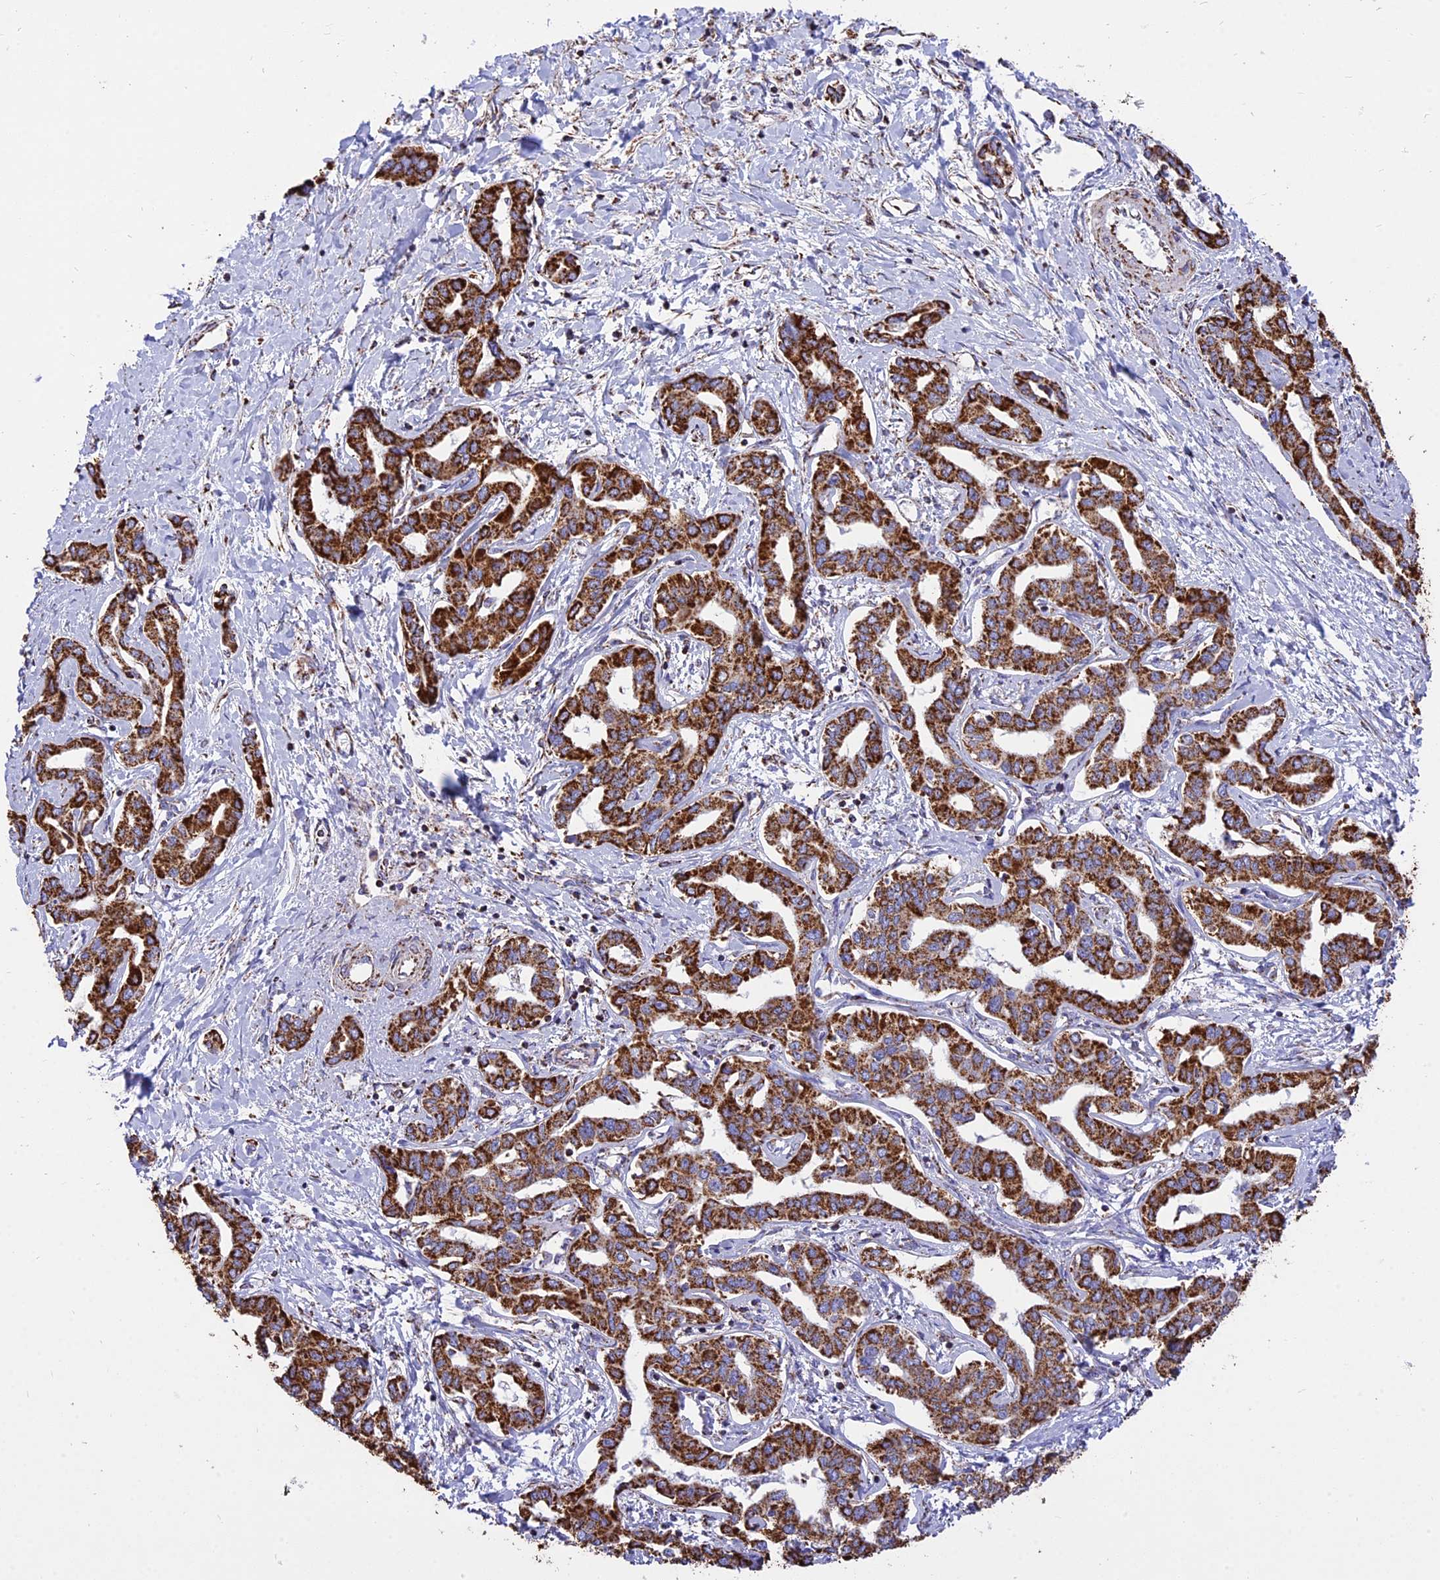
{"staining": {"intensity": "strong", "quantity": ">75%", "location": "cytoplasmic/membranous"}, "tissue": "liver cancer", "cell_type": "Tumor cells", "image_type": "cancer", "snomed": [{"axis": "morphology", "description": "Cholangiocarcinoma"}, {"axis": "topography", "description": "Liver"}], "caption": "This is an image of immunohistochemistry (IHC) staining of liver cancer, which shows strong expression in the cytoplasmic/membranous of tumor cells.", "gene": "TTC4", "patient": {"sex": "male", "age": 59}}